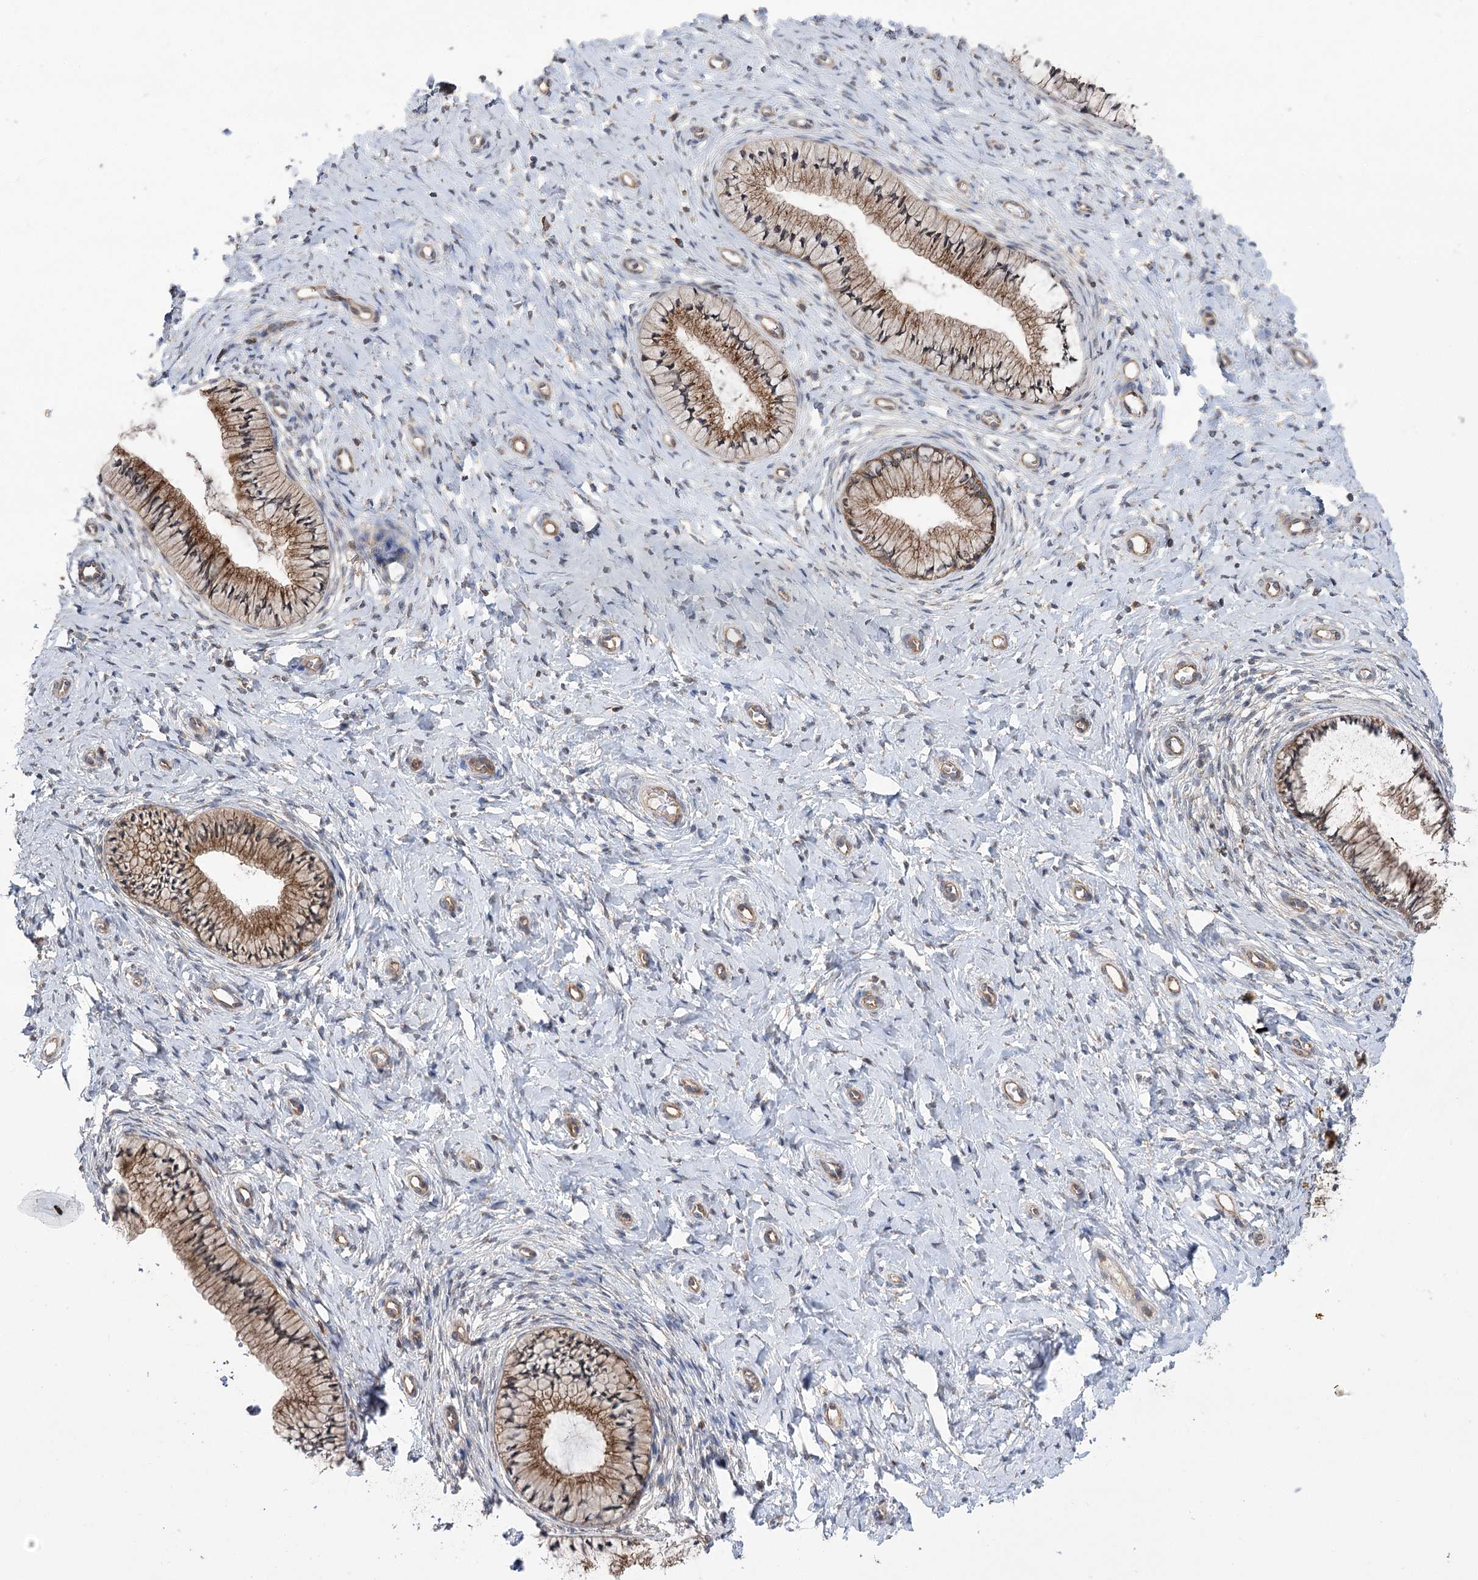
{"staining": {"intensity": "moderate", "quantity": ">75%", "location": "cytoplasmic/membranous"}, "tissue": "cervix", "cell_type": "Glandular cells", "image_type": "normal", "snomed": [{"axis": "morphology", "description": "Normal tissue, NOS"}, {"axis": "topography", "description": "Cervix"}], "caption": "Protein staining reveals moderate cytoplasmic/membranous expression in about >75% of glandular cells in unremarkable cervix. The staining is performed using DAB brown chromogen to label protein expression. The nuclei are counter-stained blue using hematoxylin.", "gene": "VPS37B", "patient": {"sex": "female", "age": 36}}